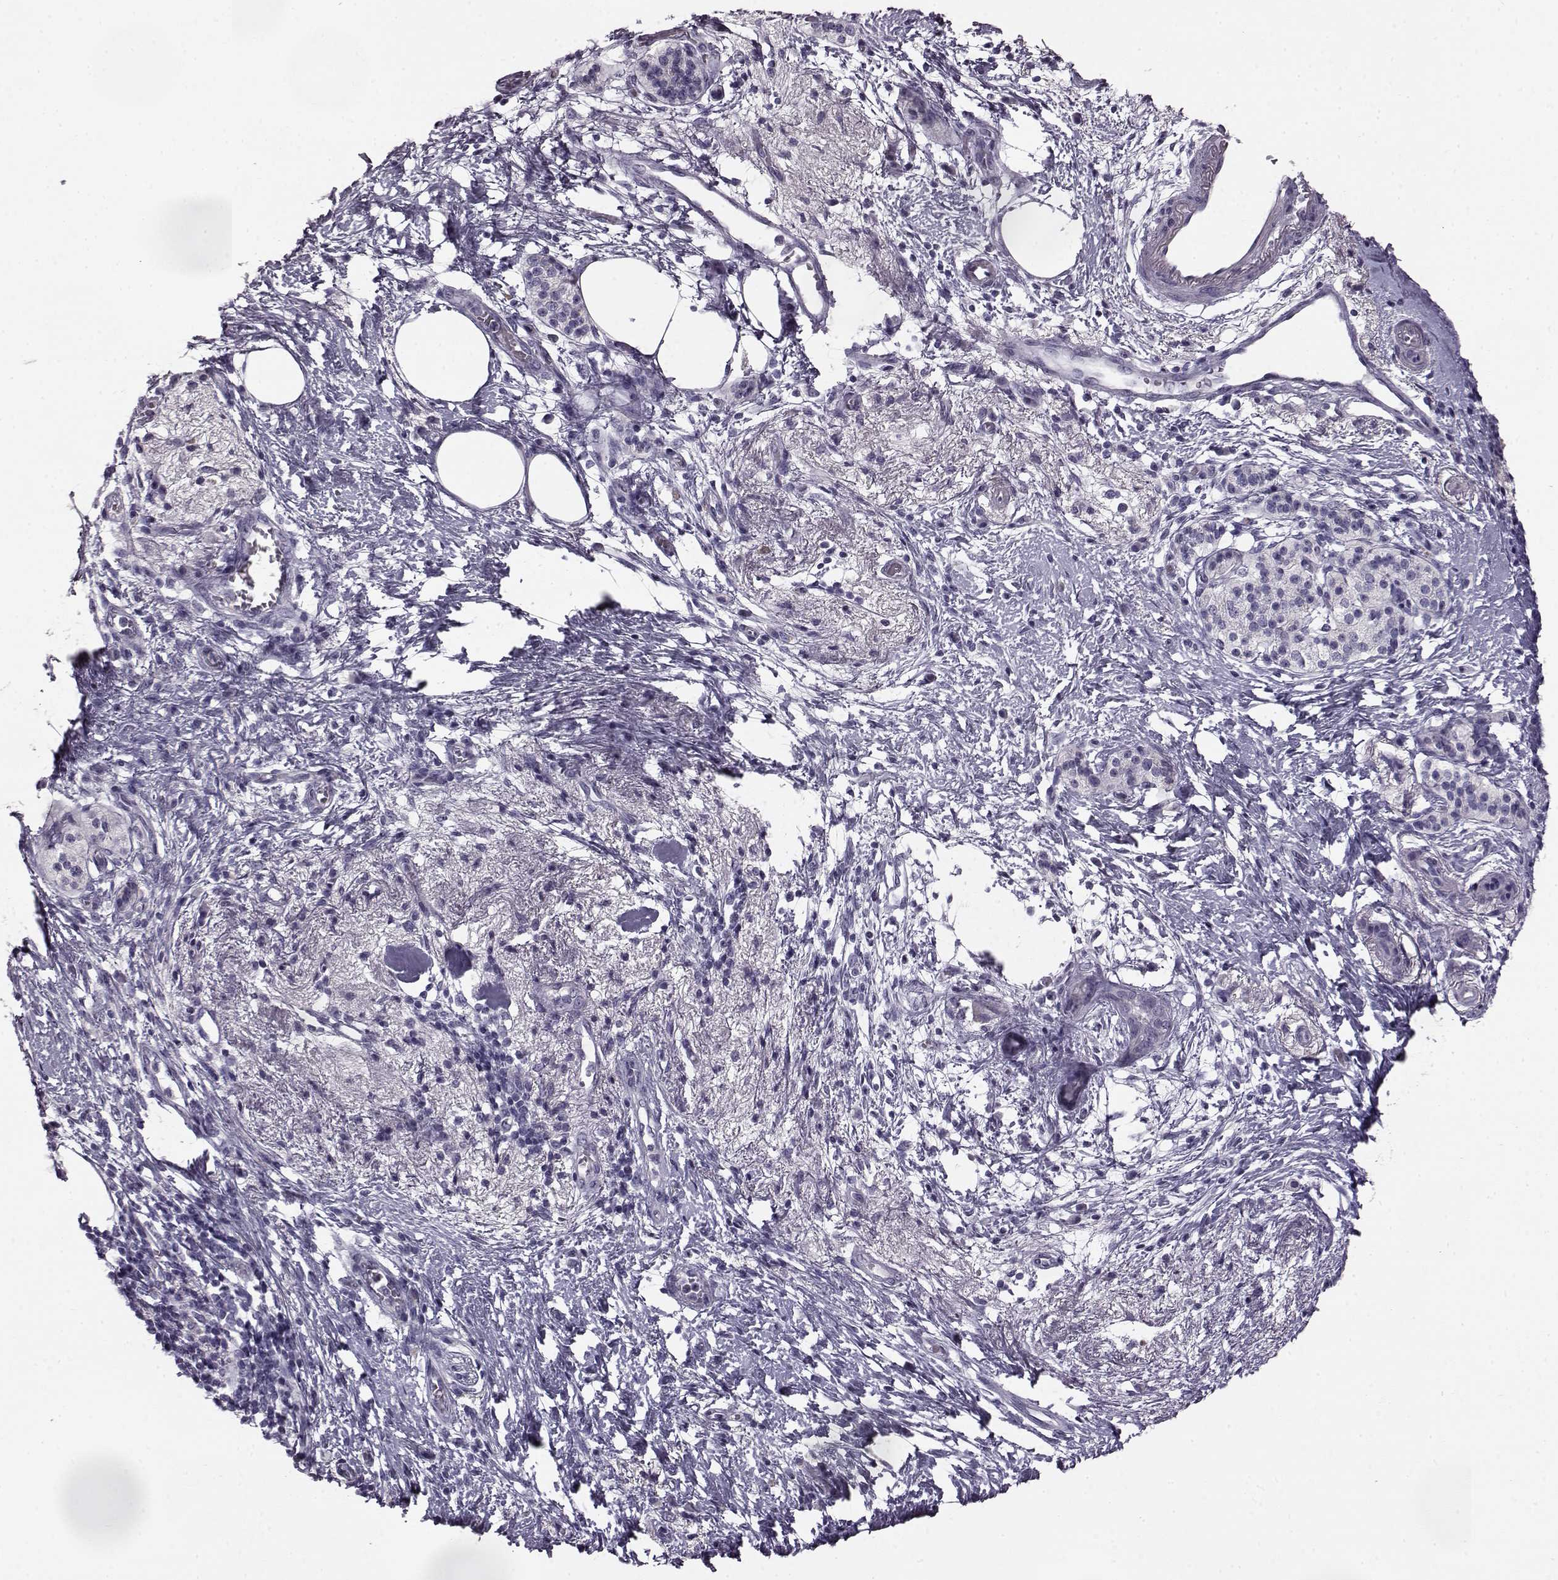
{"staining": {"intensity": "negative", "quantity": "none", "location": "none"}, "tissue": "pancreatic cancer", "cell_type": "Tumor cells", "image_type": "cancer", "snomed": [{"axis": "morphology", "description": "Adenocarcinoma, NOS"}, {"axis": "topography", "description": "Pancreas"}], "caption": "An IHC histopathology image of adenocarcinoma (pancreatic) is shown. There is no staining in tumor cells of adenocarcinoma (pancreatic).", "gene": "ODAD4", "patient": {"sex": "female", "age": 72}}